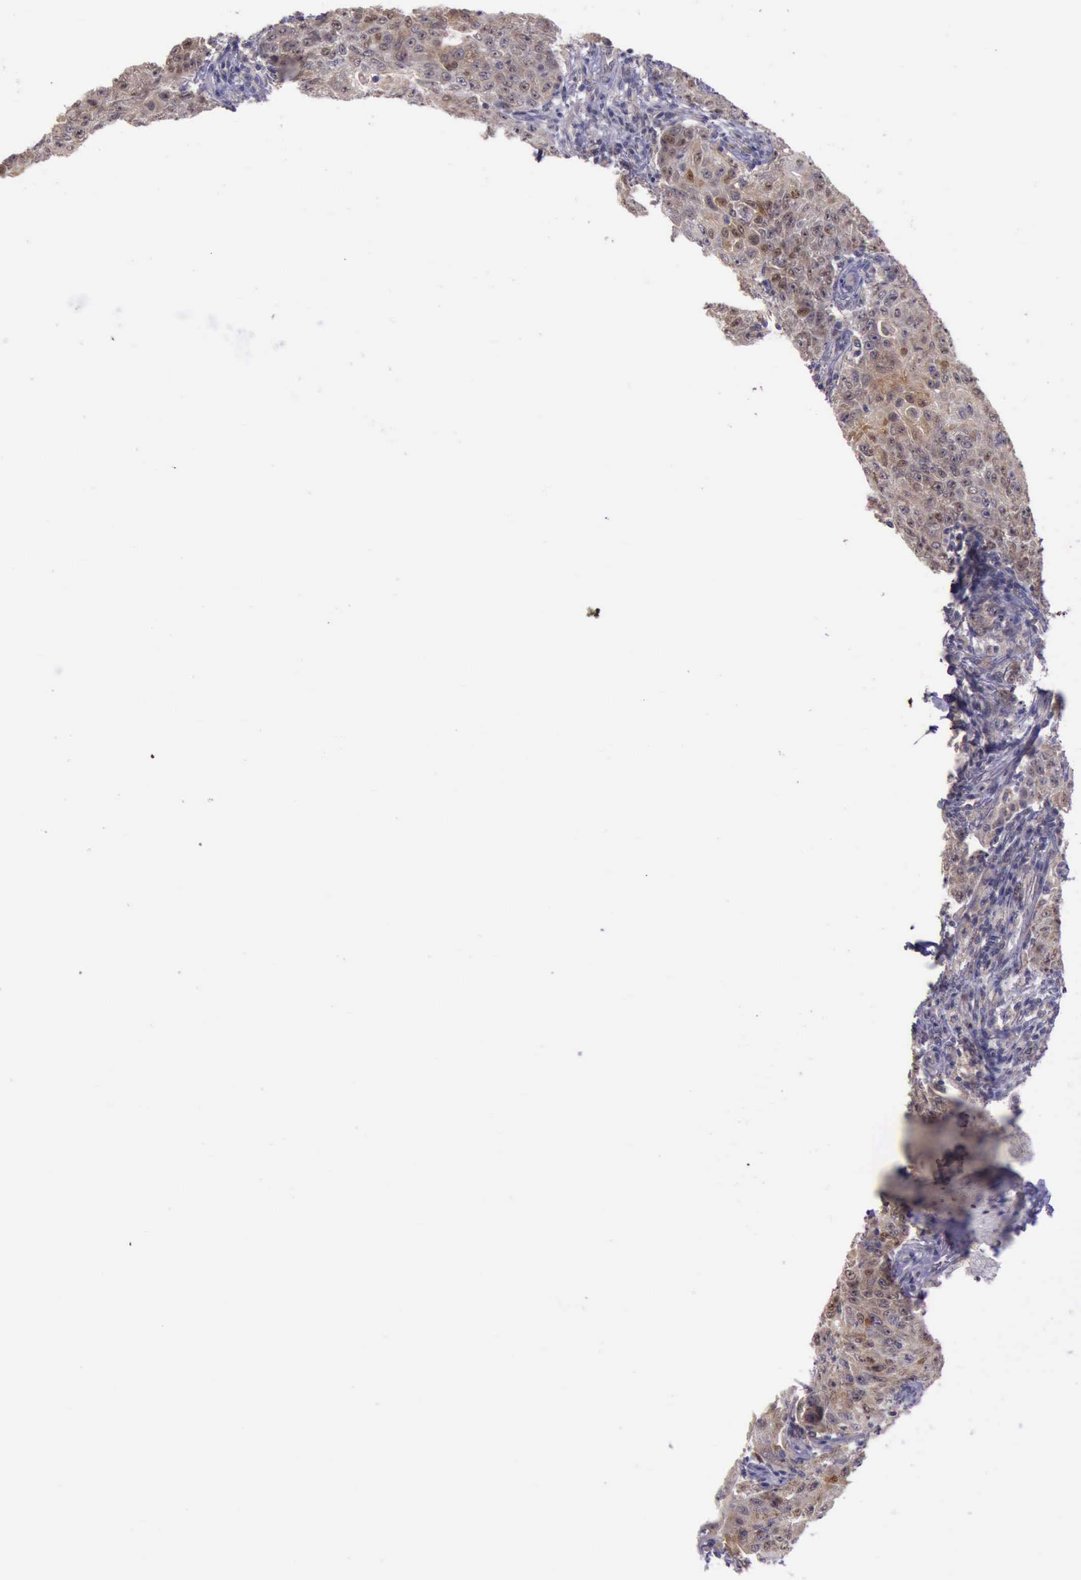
{"staining": {"intensity": "negative", "quantity": "none", "location": "none"}, "tissue": "lymph node", "cell_type": "Germinal center cells", "image_type": "normal", "snomed": [{"axis": "morphology", "description": "Normal tissue, NOS"}, {"axis": "topography", "description": "Lymph node"}], "caption": "Photomicrograph shows no significant protein positivity in germinal center cells of benign lymph node.", "gene": "PLEK2", "patient": {"sex": "female", "age": 42}}